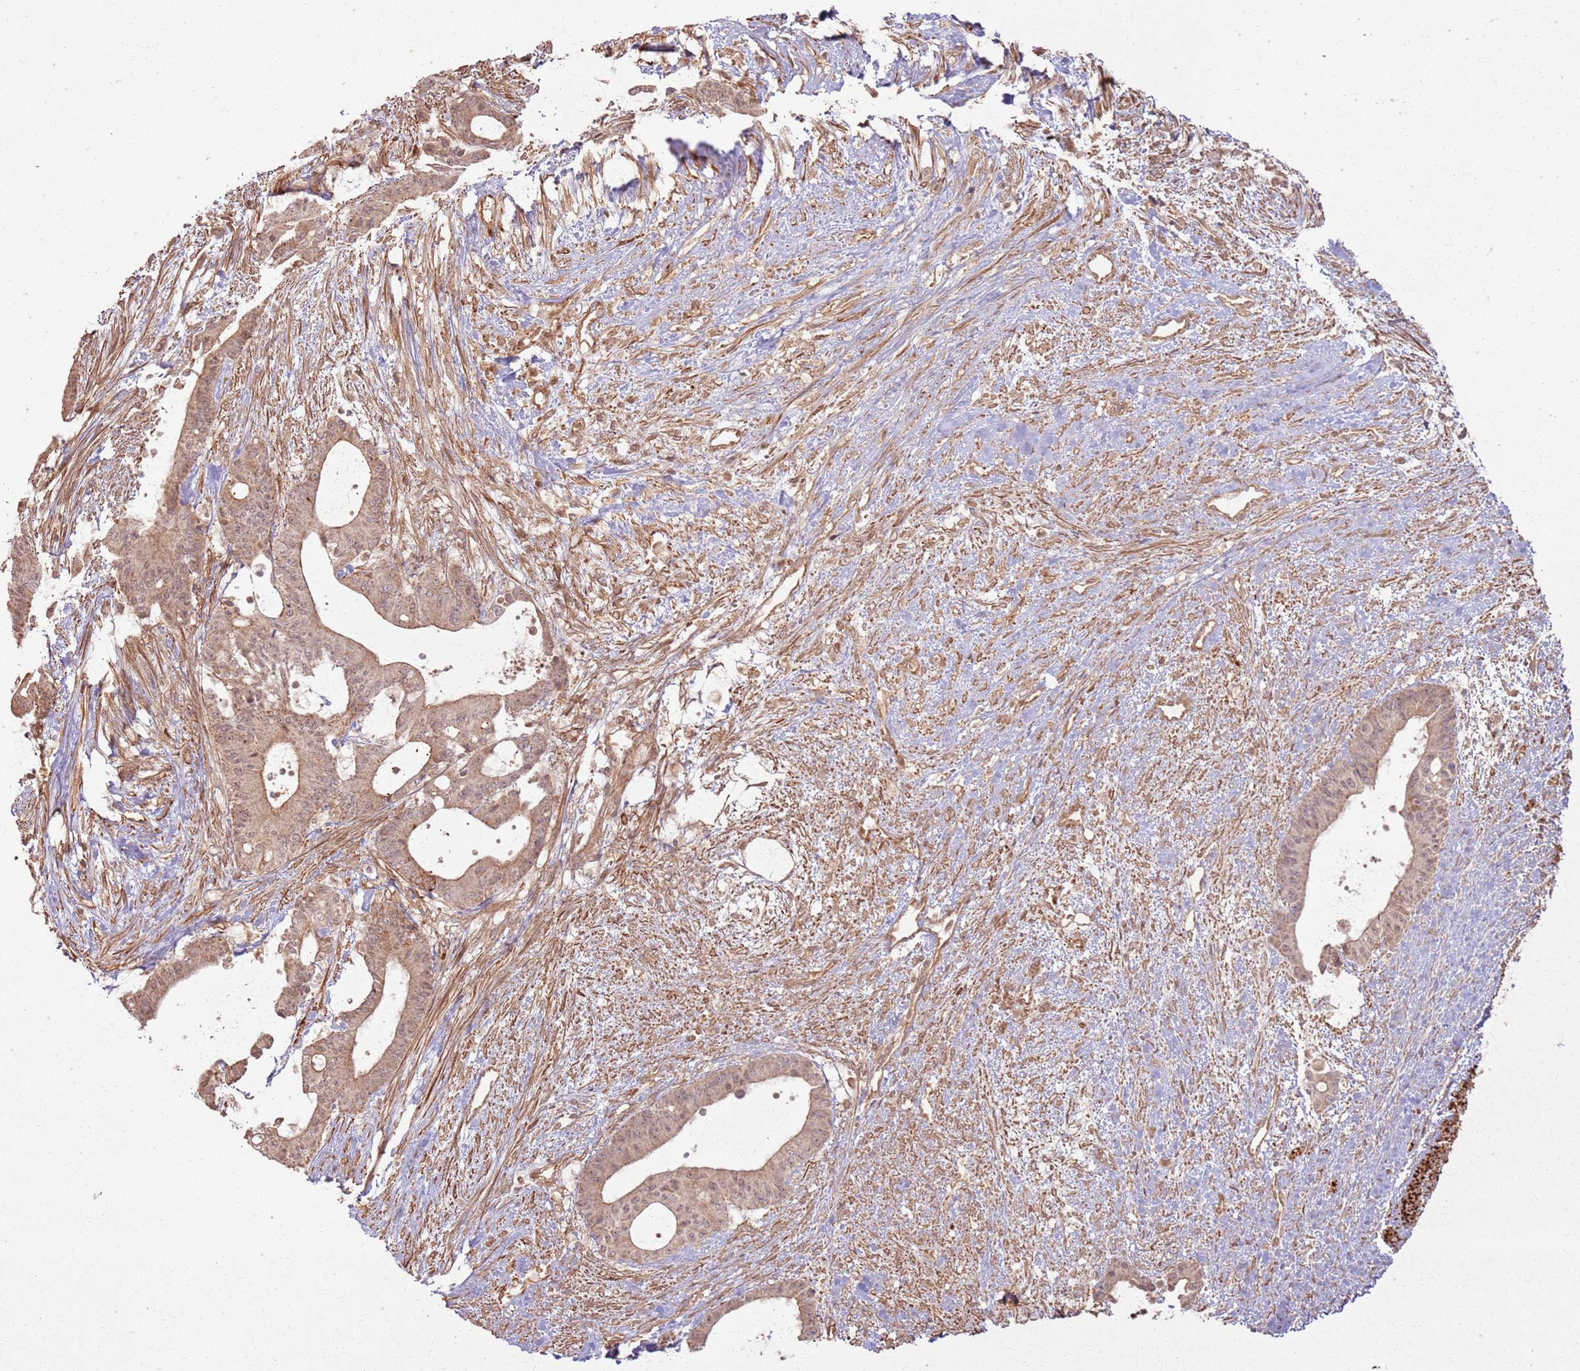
{"staining": {"intensity": "moderate", "quantity": ">75%", "location": "cytoplasmic/membranous,nuclear"}, "tissue": "liver cancer", "cell_type": "Tumor cells", "image_type": "cancer", "snomed": [{"axis": "morphology", "description": "Normal tissue, NOS"}, {"axis": "morphology", "description": "Cholangiocarcinoma"}, {"axis": "topography", "description": "Liver"}, {"axis": "topography", "description": "Peripheral nerve tissue"}], "caption": "Liver cholangiocarcinoma stained with immunohistochemistry (IHC) reveals moderate cytoplasmic/membranous and nuclear expression in approximately >75% of tumor cells.", "gene": "ZNF623", "patient": {"sex": "female", "age": 73}}